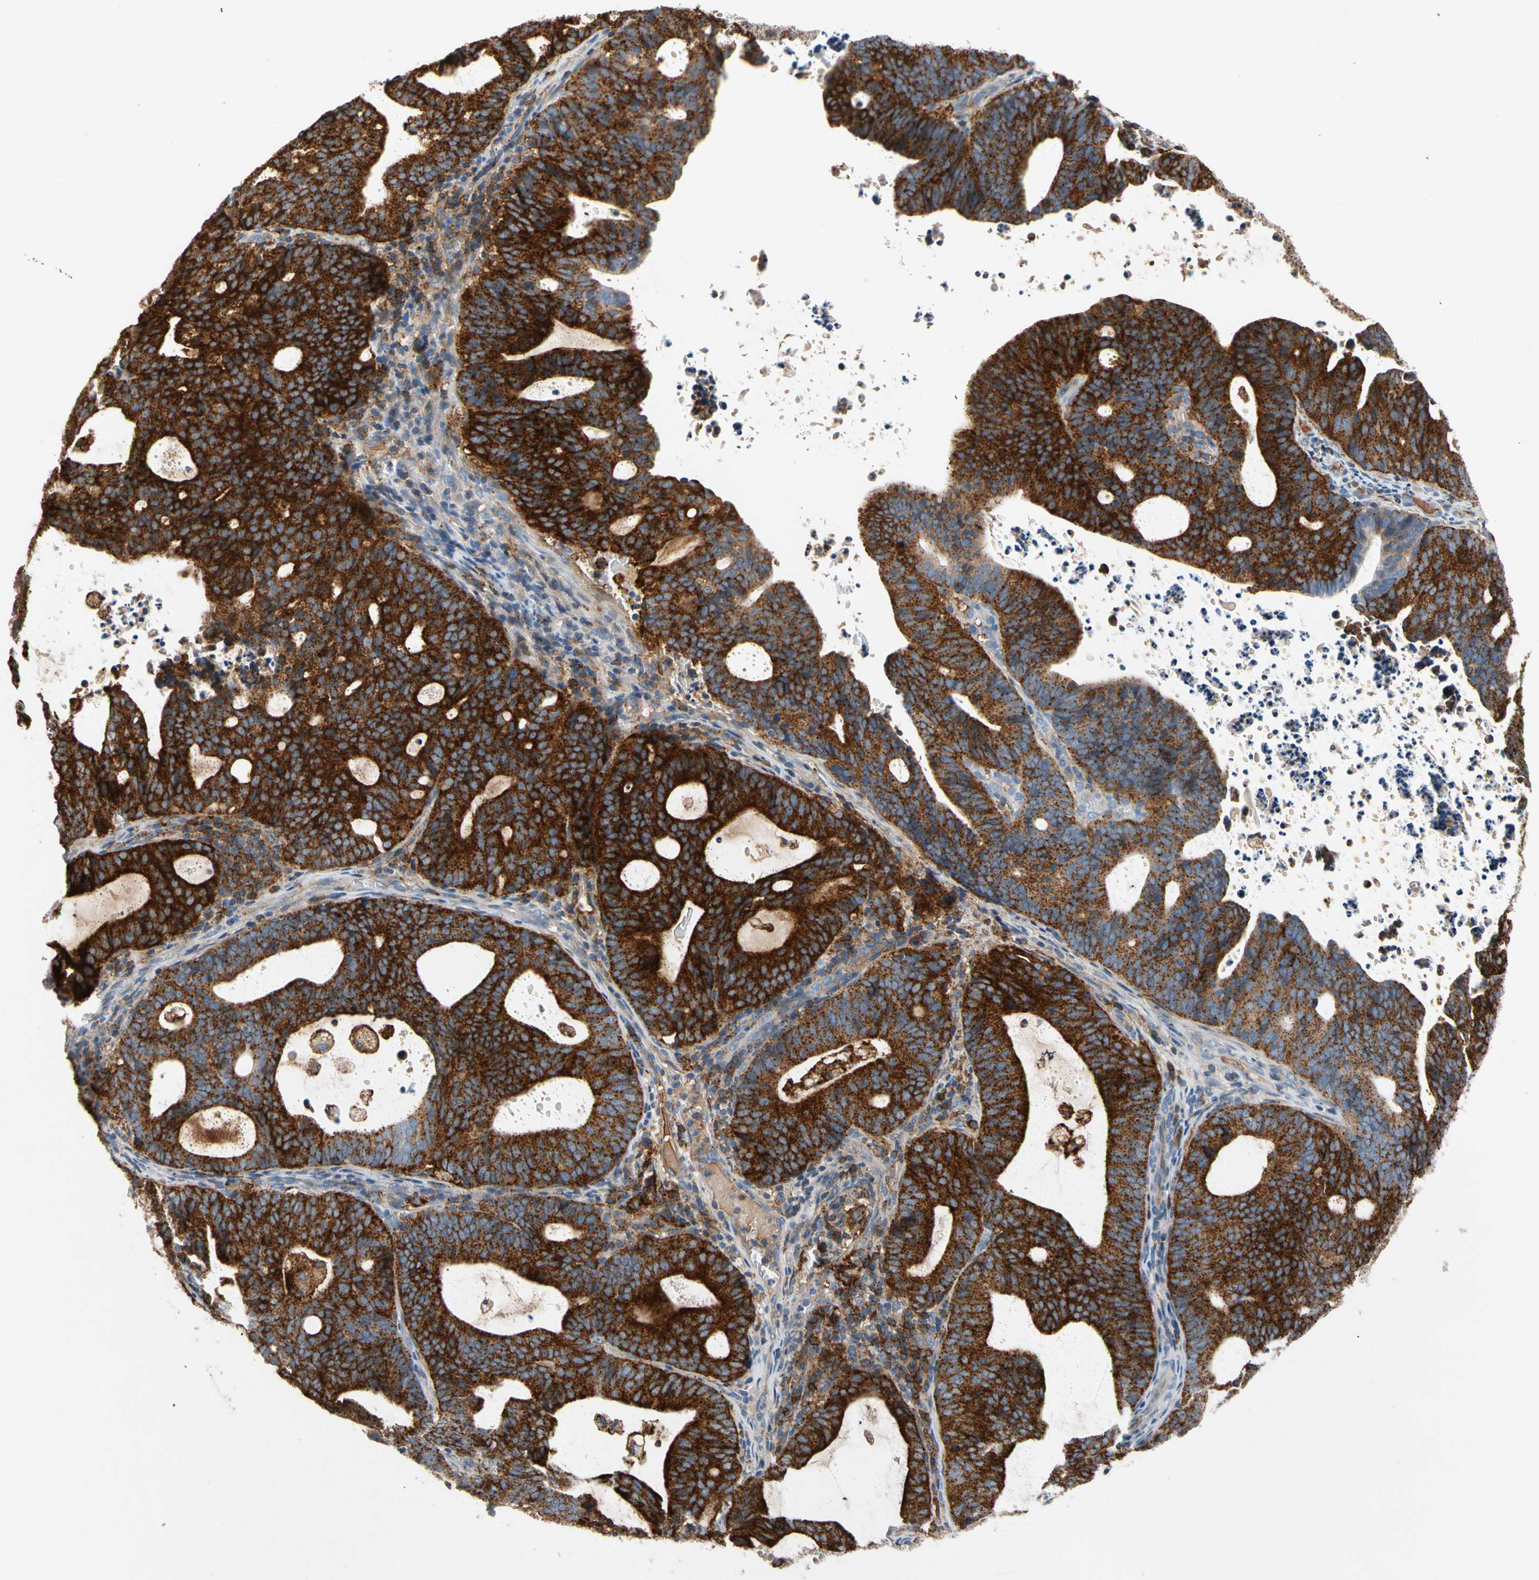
{"staining": {"intensity": "strong", "quantity": ">75%", "location": "cytoplasmic/membranous"}, "tissue": "endometrial cancer", "cell_type": "Tumor cells", "image_type": "cancer", "snomed": [{"axis": "morphology", "description": "Adenocarcinoma, NOS"}, {"axis": "topography", "description": "Uterus"}], "caption": "A brown stain shows strong cytoplasmic/membranous staining of a protein in endometrial cancer tumor cells. The staining was performed using DAB to visualize the protein expression in brown, while the nuclei were stained in blue with hematoxylin (Magnification: 20x).", "gene": "NDFIP2", "patient": {"sex": "female", "age": 83}}